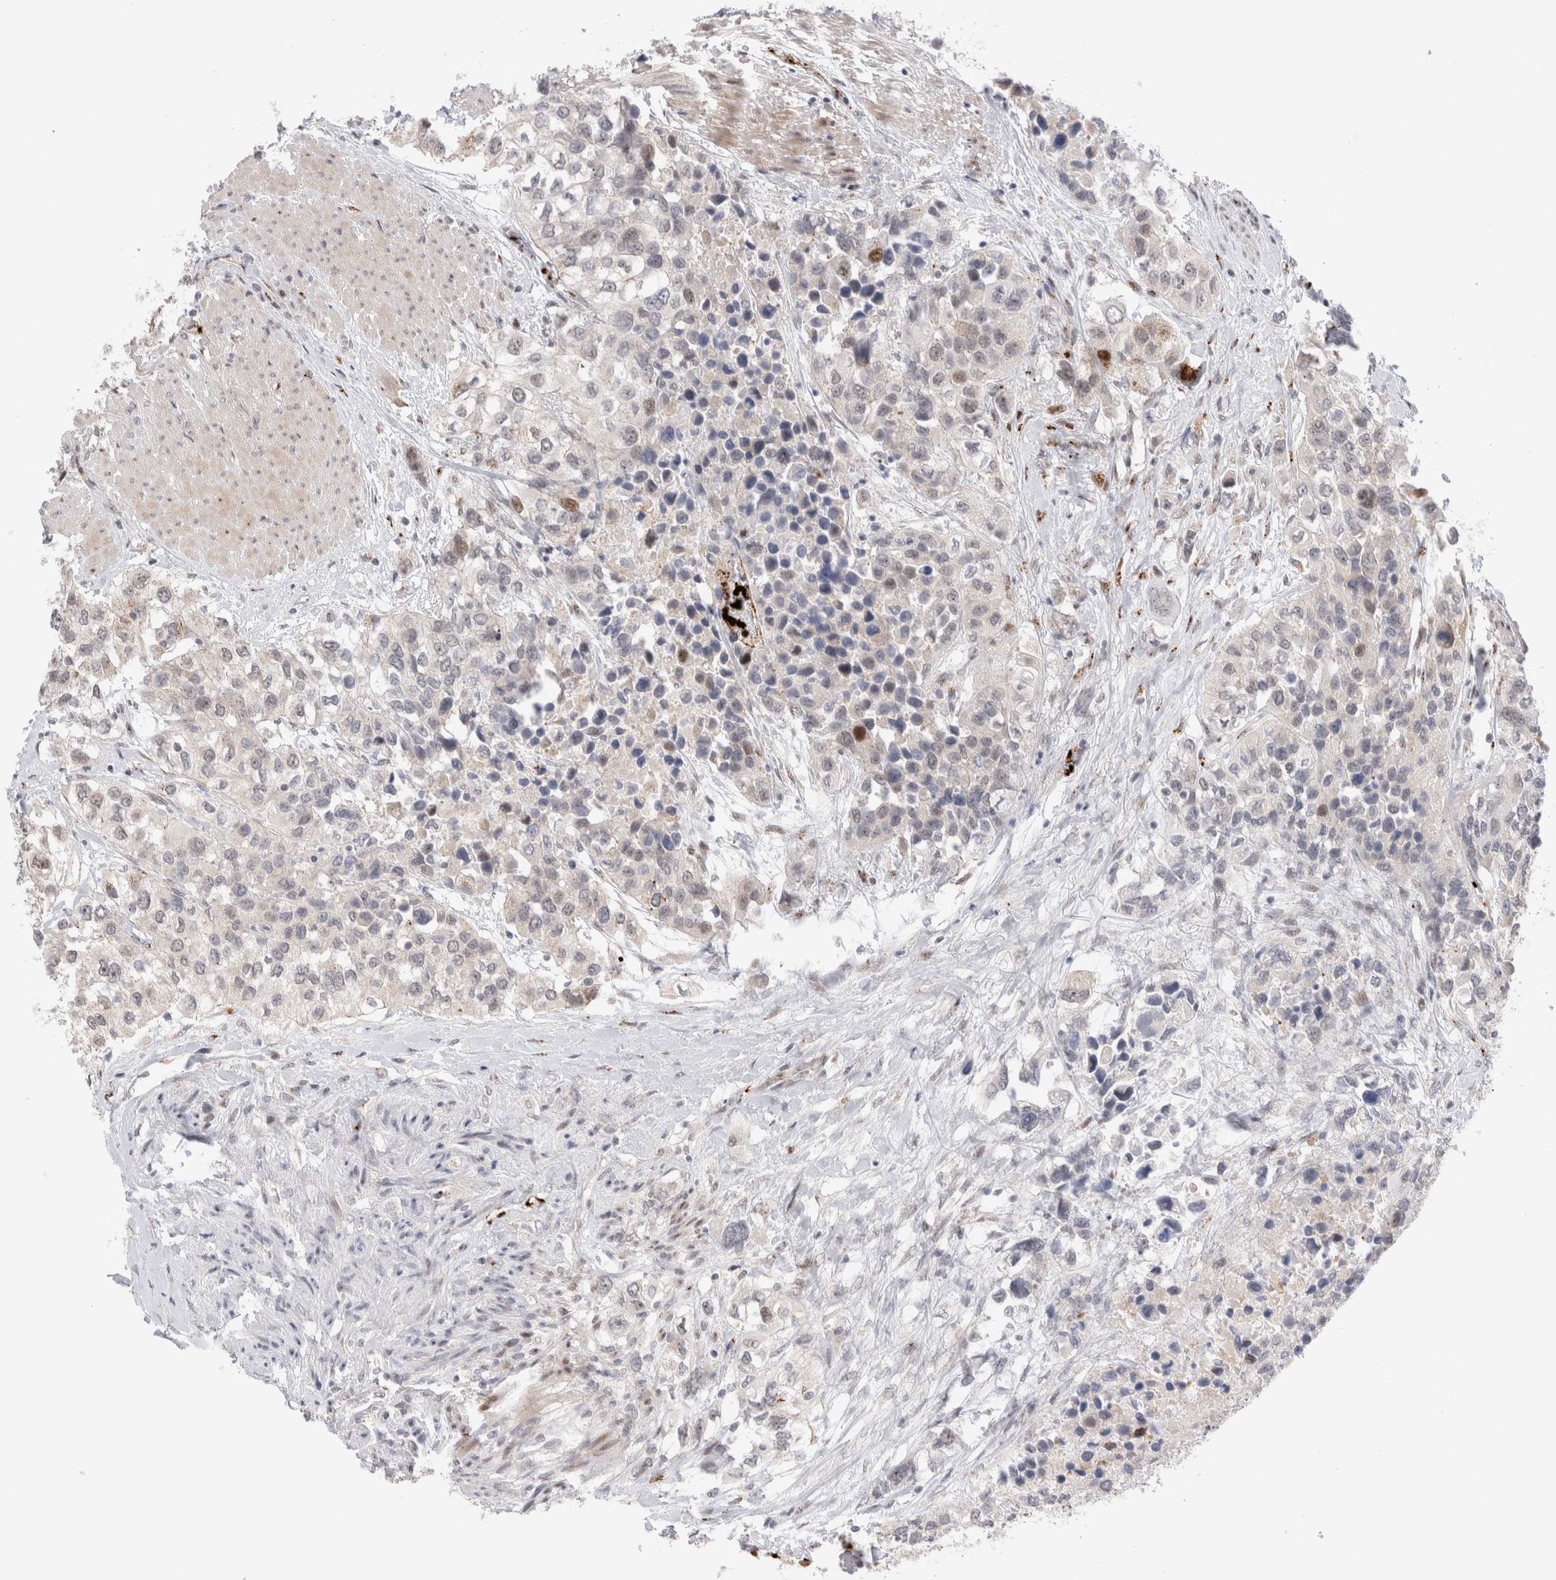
{"staining": {"intensity": "weak", "quantity": "<25%", "location": "cytoplasmic/membranous"}, "tissue": "urothelial cancer", "cell_type": "Tumor cells", "image_type": "cancer", "snomed": [{"axis": "morphology", "description": "Urothelial carcinoma, High grade"}, {"axis": "topography", "description": "Urinary bladder"}], "caption": "This is an immunohistochemistry (IHC) image of human urothelial carcinoma (high-grade). There is no positivity in tumor cells.", "gene": "VPS28", "patient": {"sex": "female", "age": 80}}